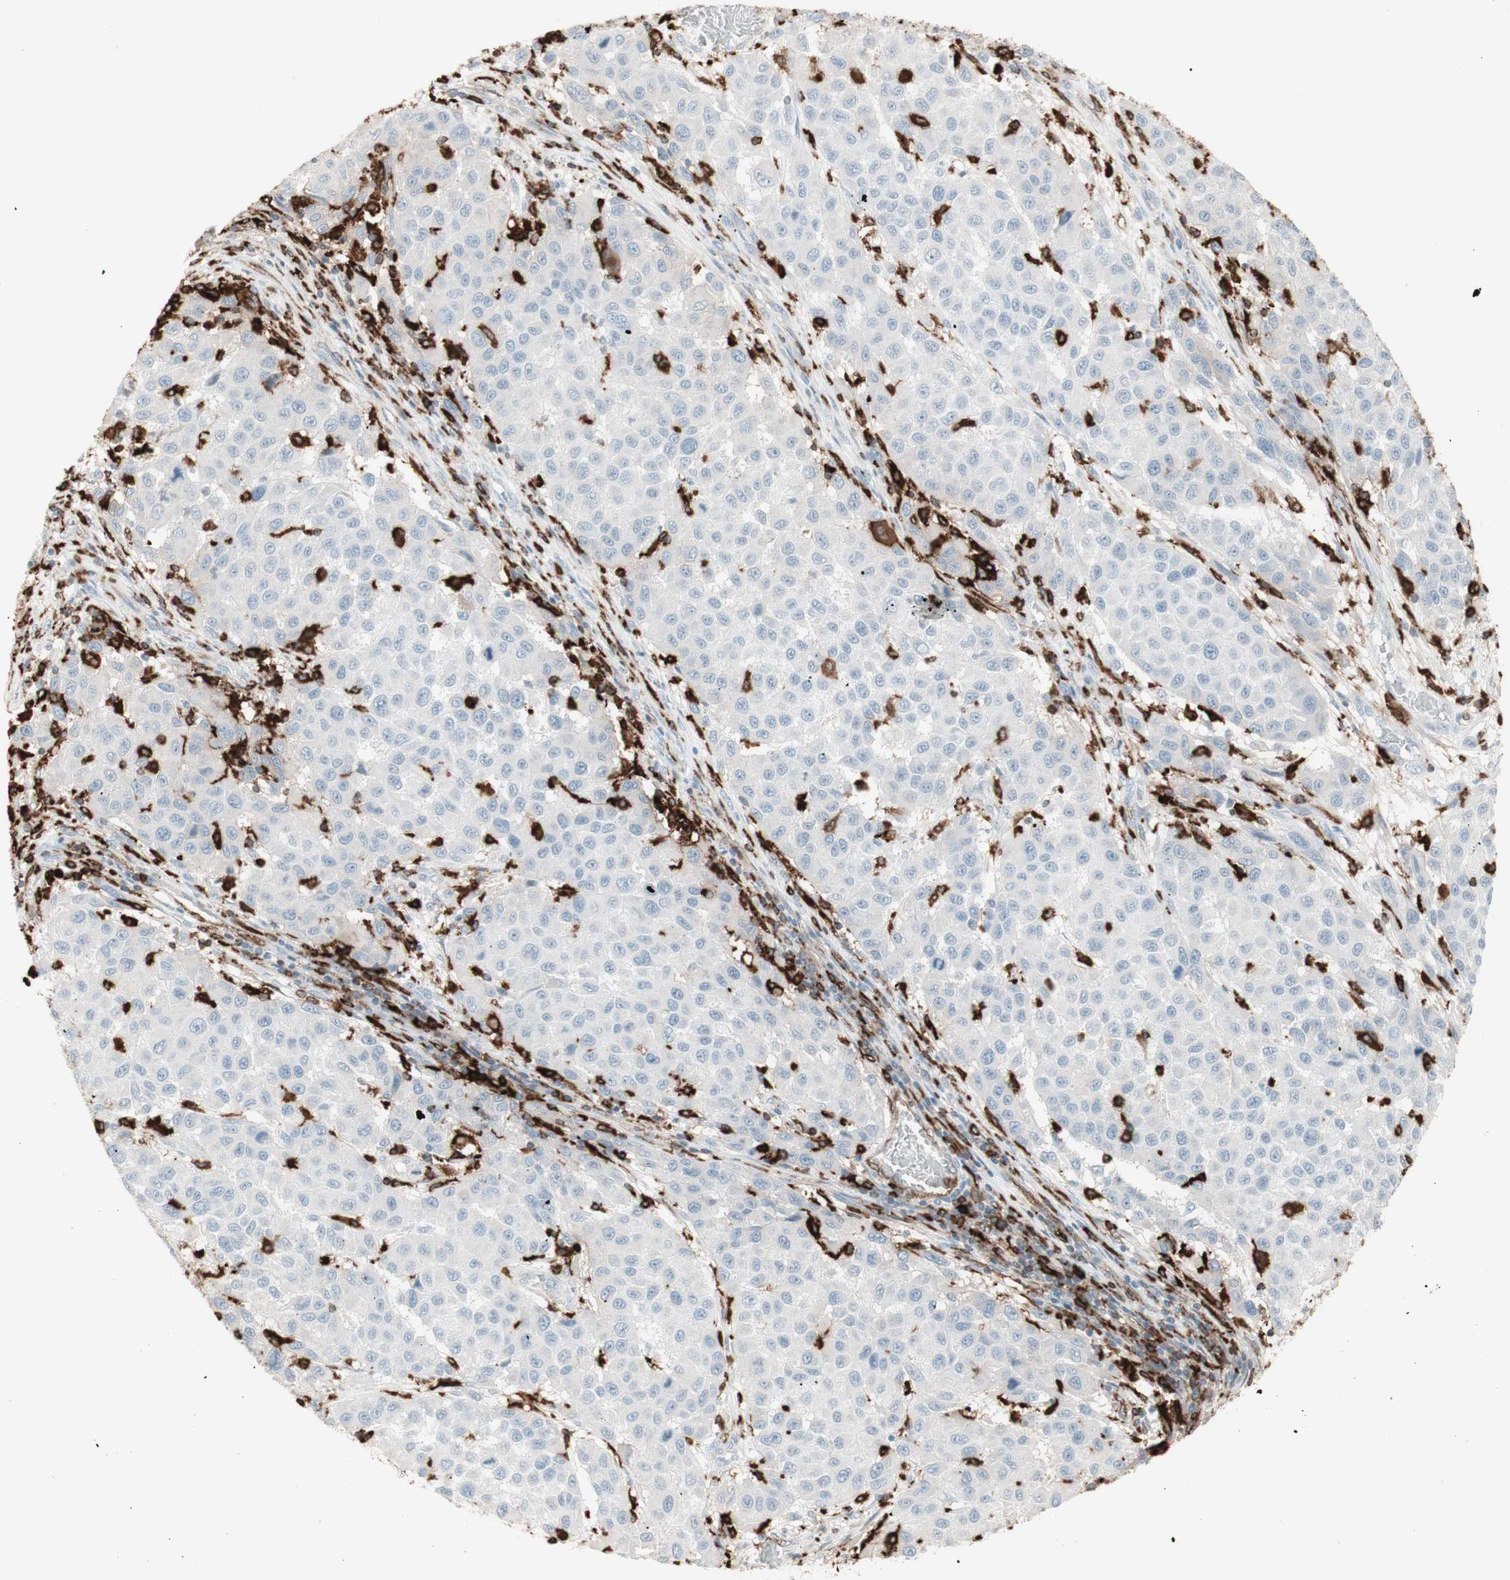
{"staining": {"intensity": "negative", "quantity": "none", "location": "none"}, "tissue": "melanoma", "cell_type": "Tumor cells", "image_type": "cancer", "snomed": [{"axis": "morphology", "description": "Malignant melanoma, Metastatic site"}, {"axis": "topography", "description": "Lymph node"}], "caption": "Melanoma stained for a protein using immunohistochemistry reveals no staining tumor cells.", "gene": "HLA-DPB1", "patient": {"sex": "male", "age": 61}}